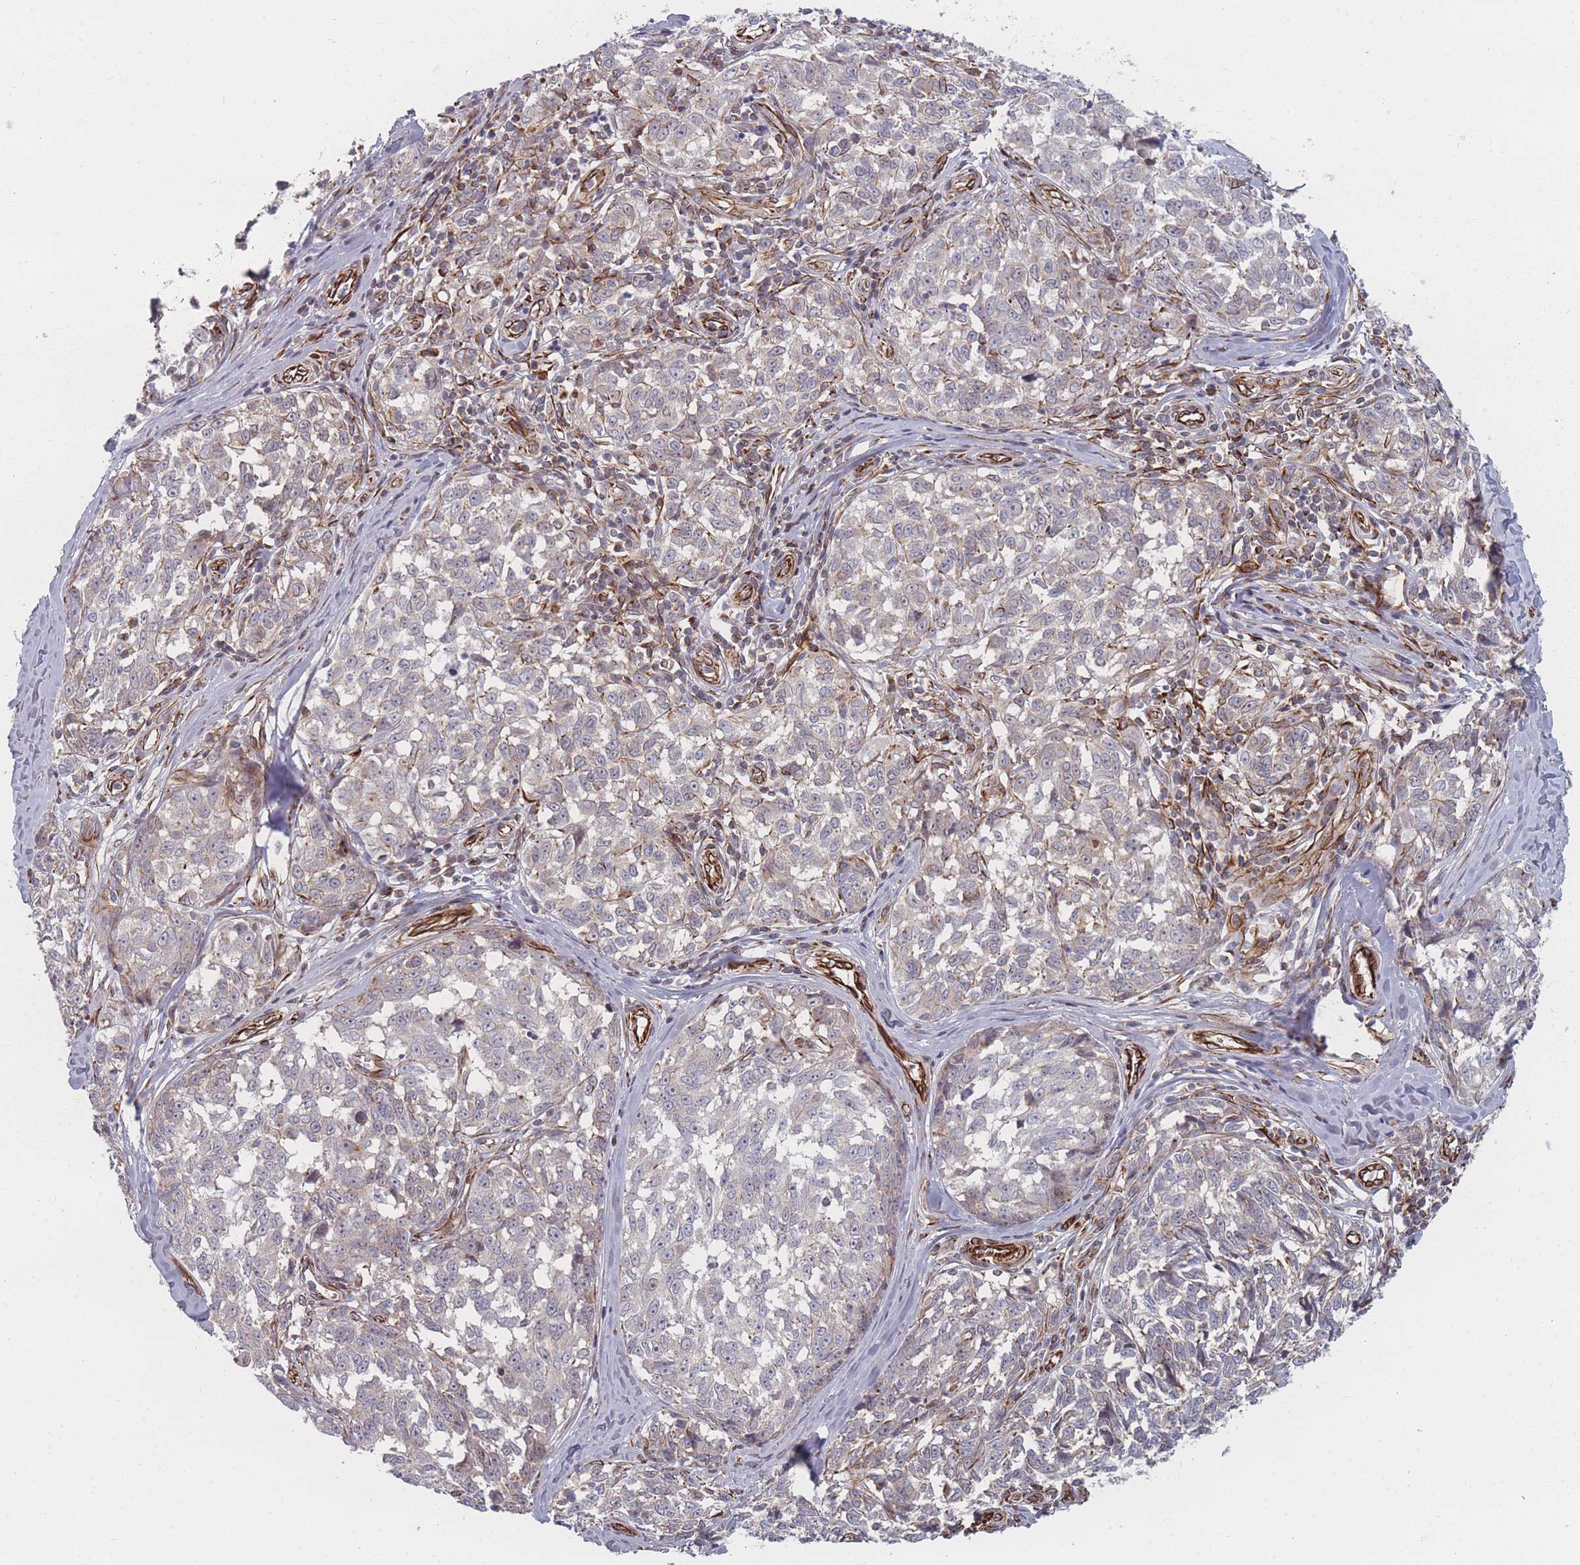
{"staining": {"intensity": "negative", "quantity": "none", "location": "none"}, "tissue": "melanoma", "cell_type": "Tumor cells", "image_type": "cancer", "snomed": [{"axis": "morphology", "description": "Normal tissue, NOS"}, {"axis": "morphology", "description": "Malignant melanoma, NOS"}, {"axis": "topography", "description": "Skin"}], "caption": "Protein analysis of malignant melanoma reveals no significant staining in tumor cells.", "gene": "EEF1AKMT2", "patient": {"sex": "female", "age": 64}}